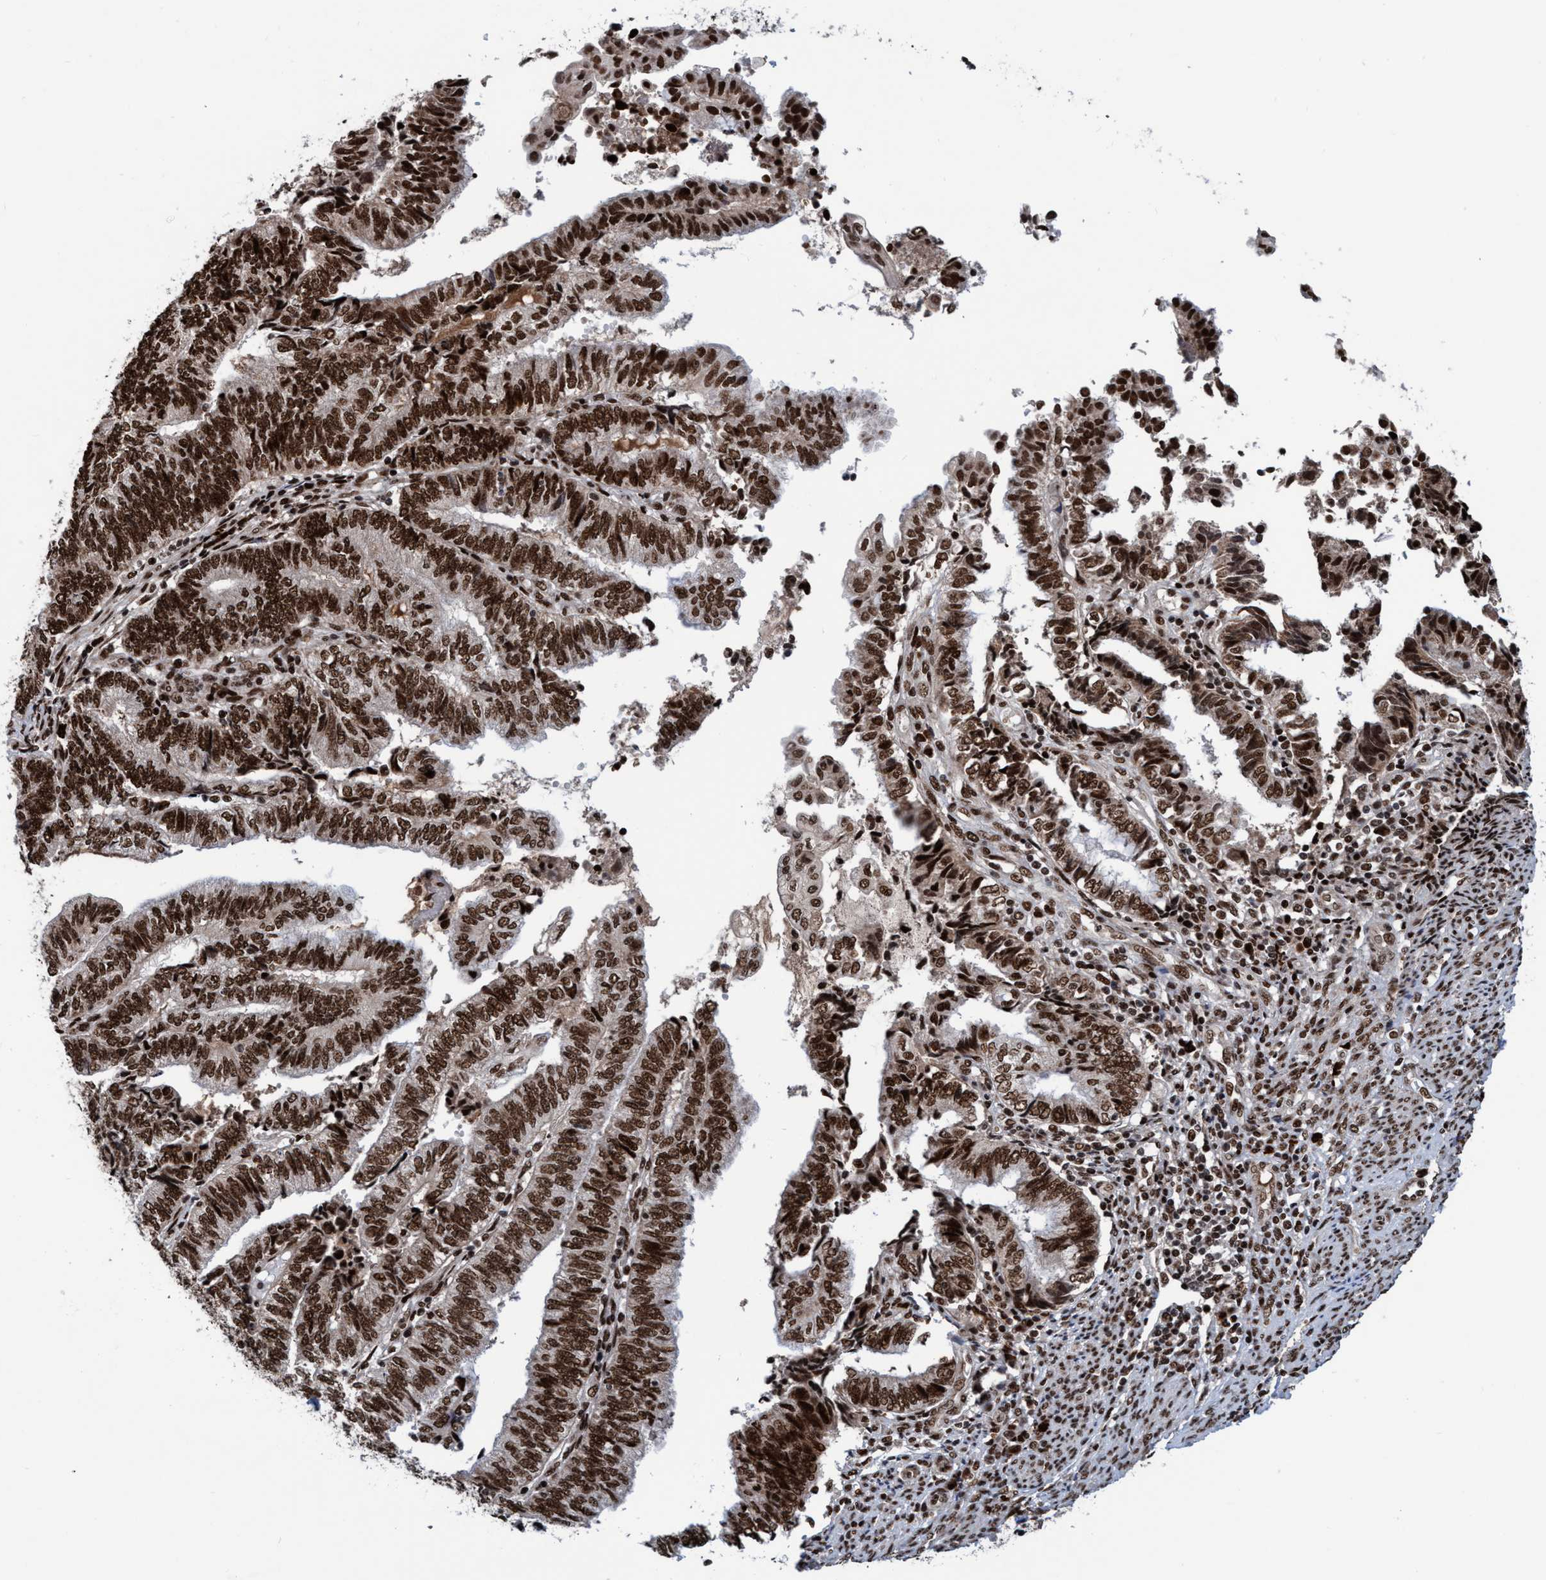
{"staining": {"intensity": "strong", "quantity": ">75%", "location": "nuclear"}, "tissue": "endometrial cancer", "cell_type": "Tumor cells", "image_type": "cancer", "snomed": [{"axis": "morphology", "description": "Adenocarcinoma, NOS"}, {"axis": "topography", "description": "Uterus"}, {"axis": "topography", "description": "Endometrium"}], "caption": "Human endometrial adenocarcinoma stained with a protein marker exhibits strong staining in tumor cells.", "gene": "TOPBP1", "patient": {"sex": "female", "age": 70}}